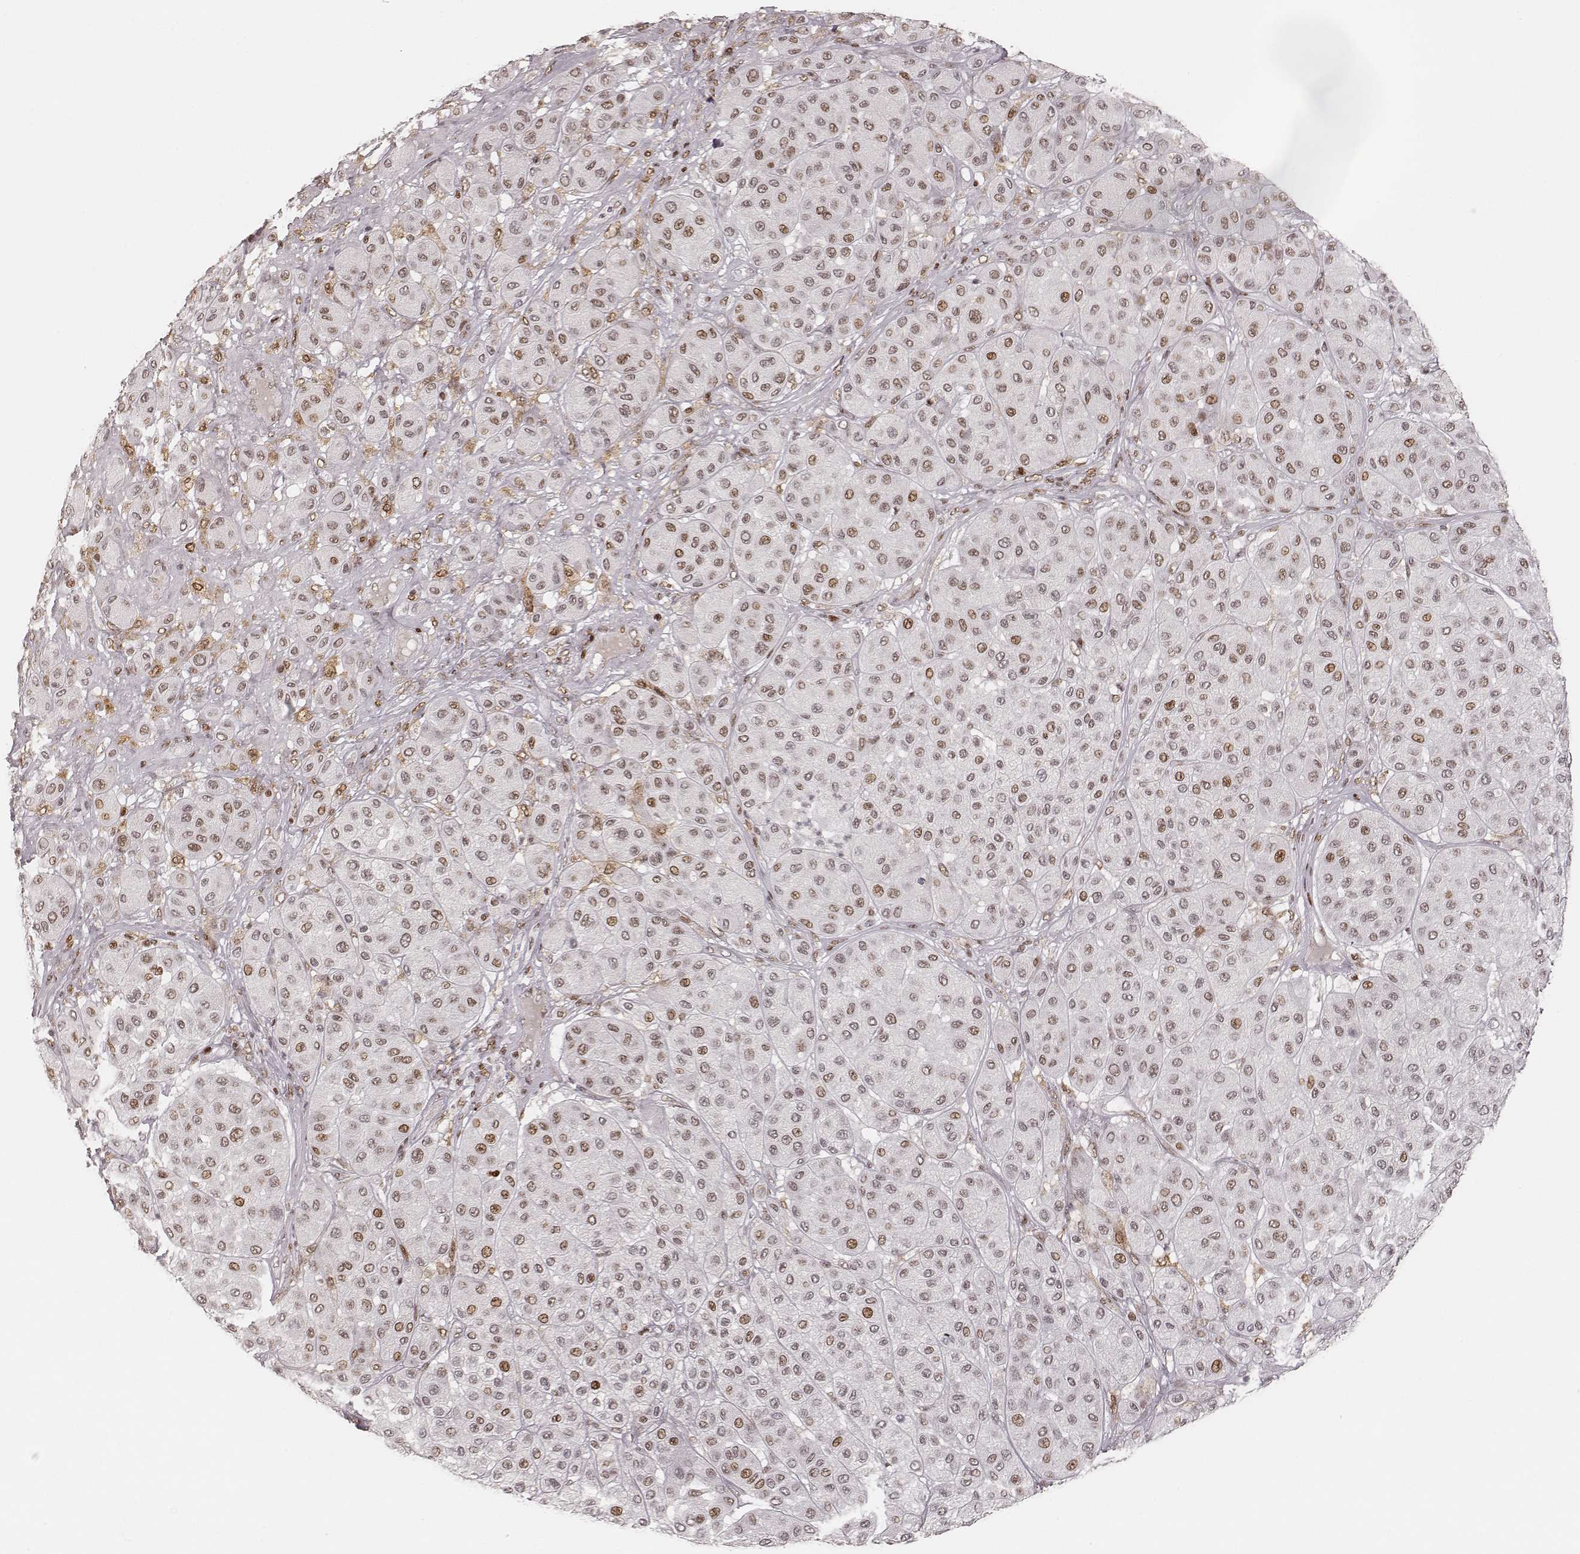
{"staining": {"intensity": "moderate", "quantity": ">75%", "location": "nuclear"}, "tissue": "melanoma", "cell_type": "Tumor cells", "image_type": "cancer", "snomed": [{"axis": "morphology", "description": "Malignant melanoma, Metastatic site"}, {"axis": "topography", "description": "Smooth muscle"}], "caption": "Malignant melanoma (metastatic site) was stained to show a protein in brown. There is medium levels of moderate nuclear staining in approximately >75% of tumor cells.", "gene": "HNRNPC", "patient": {"sex": "male", "age": 41}}